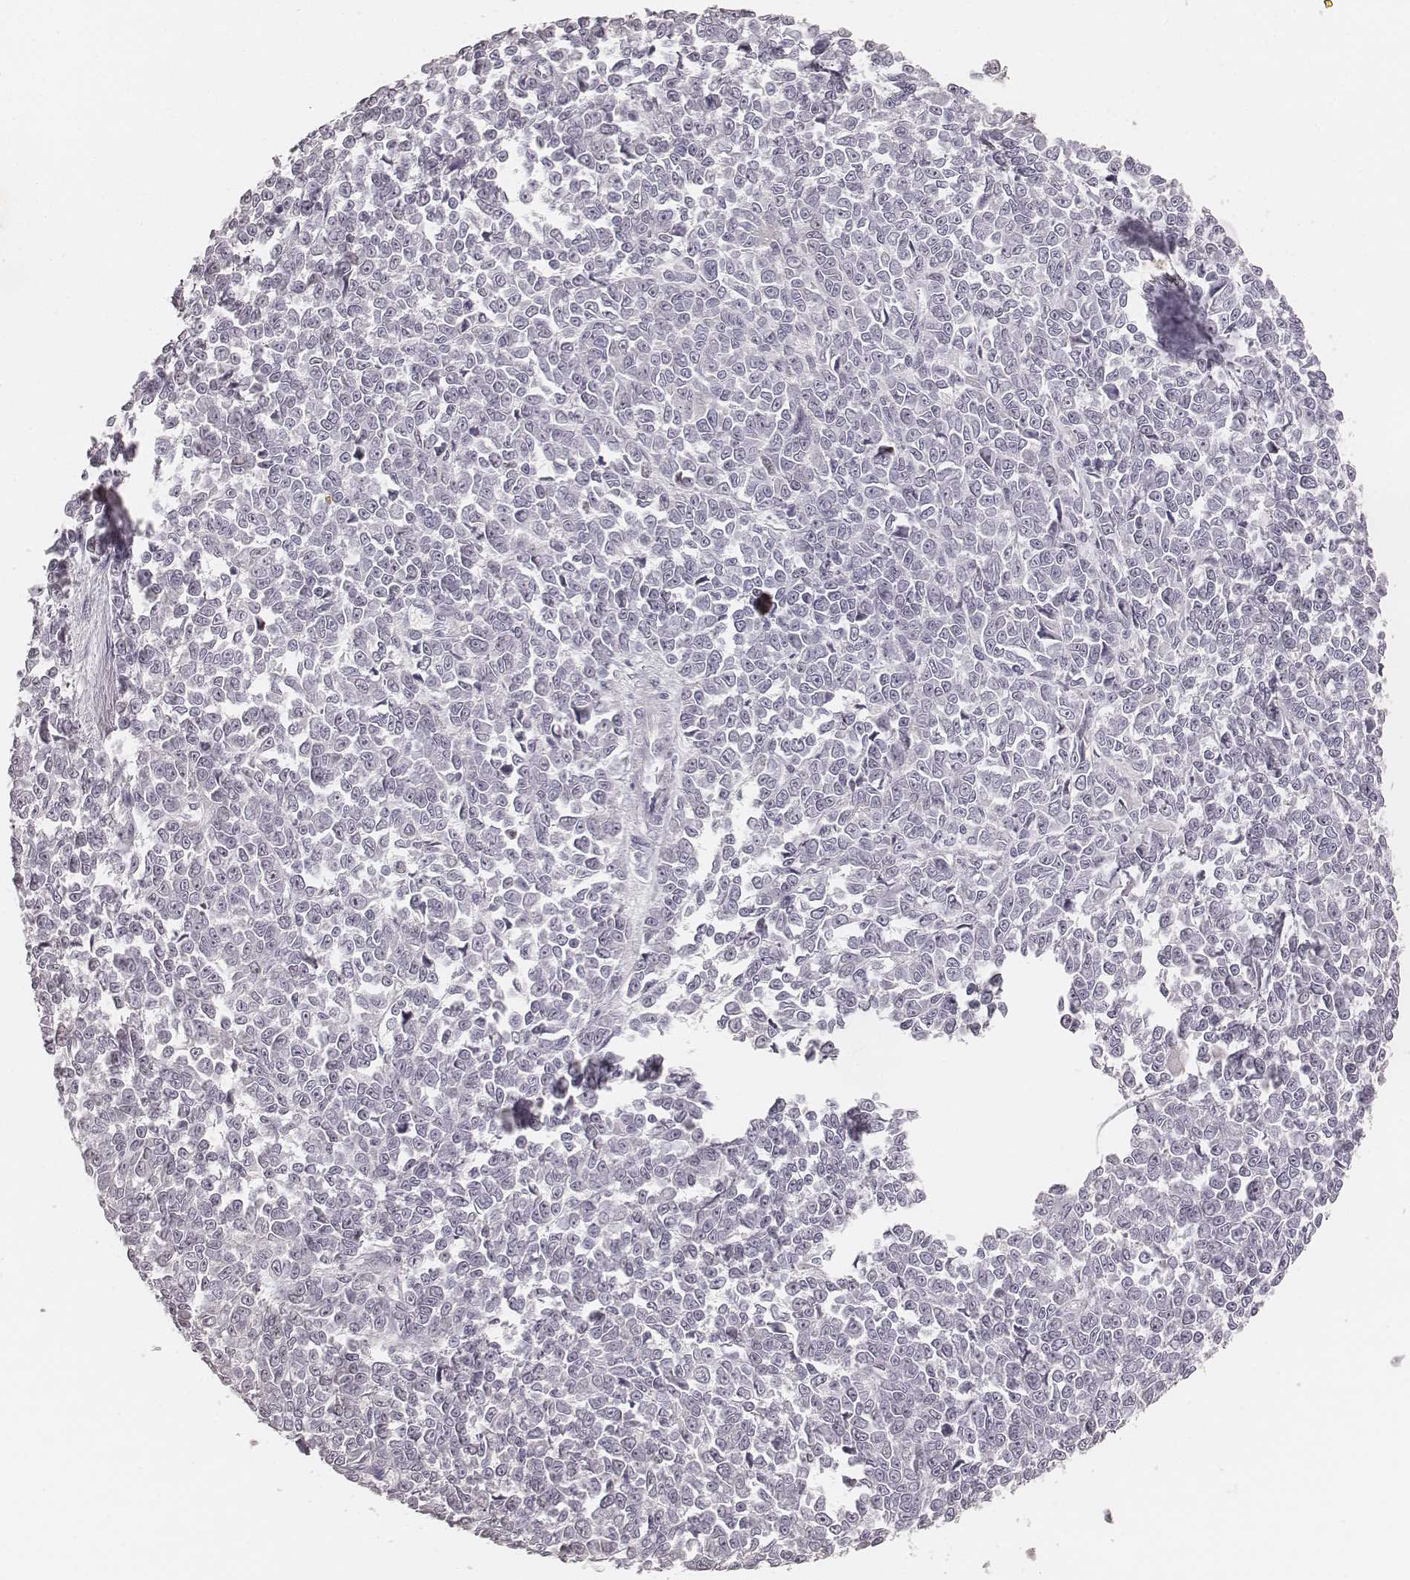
{"staining": {"intensity": "negative", "quantity": "none", "location": "none"}, "tissue": "melanoma", "cell_type": "Tumor cells", "image_type": "cancer", "snomed": [{"axis": "morphology", "description": "Malignant melanoma, NOS"}, {"axis": "topography", "description": "Skin"}], "caption": "An IHC image of melanoma is shown. There is no staining in tumor cells of melanoma.", "gene": "TEX37", "patient": {"sex": "female", "age": 95}}